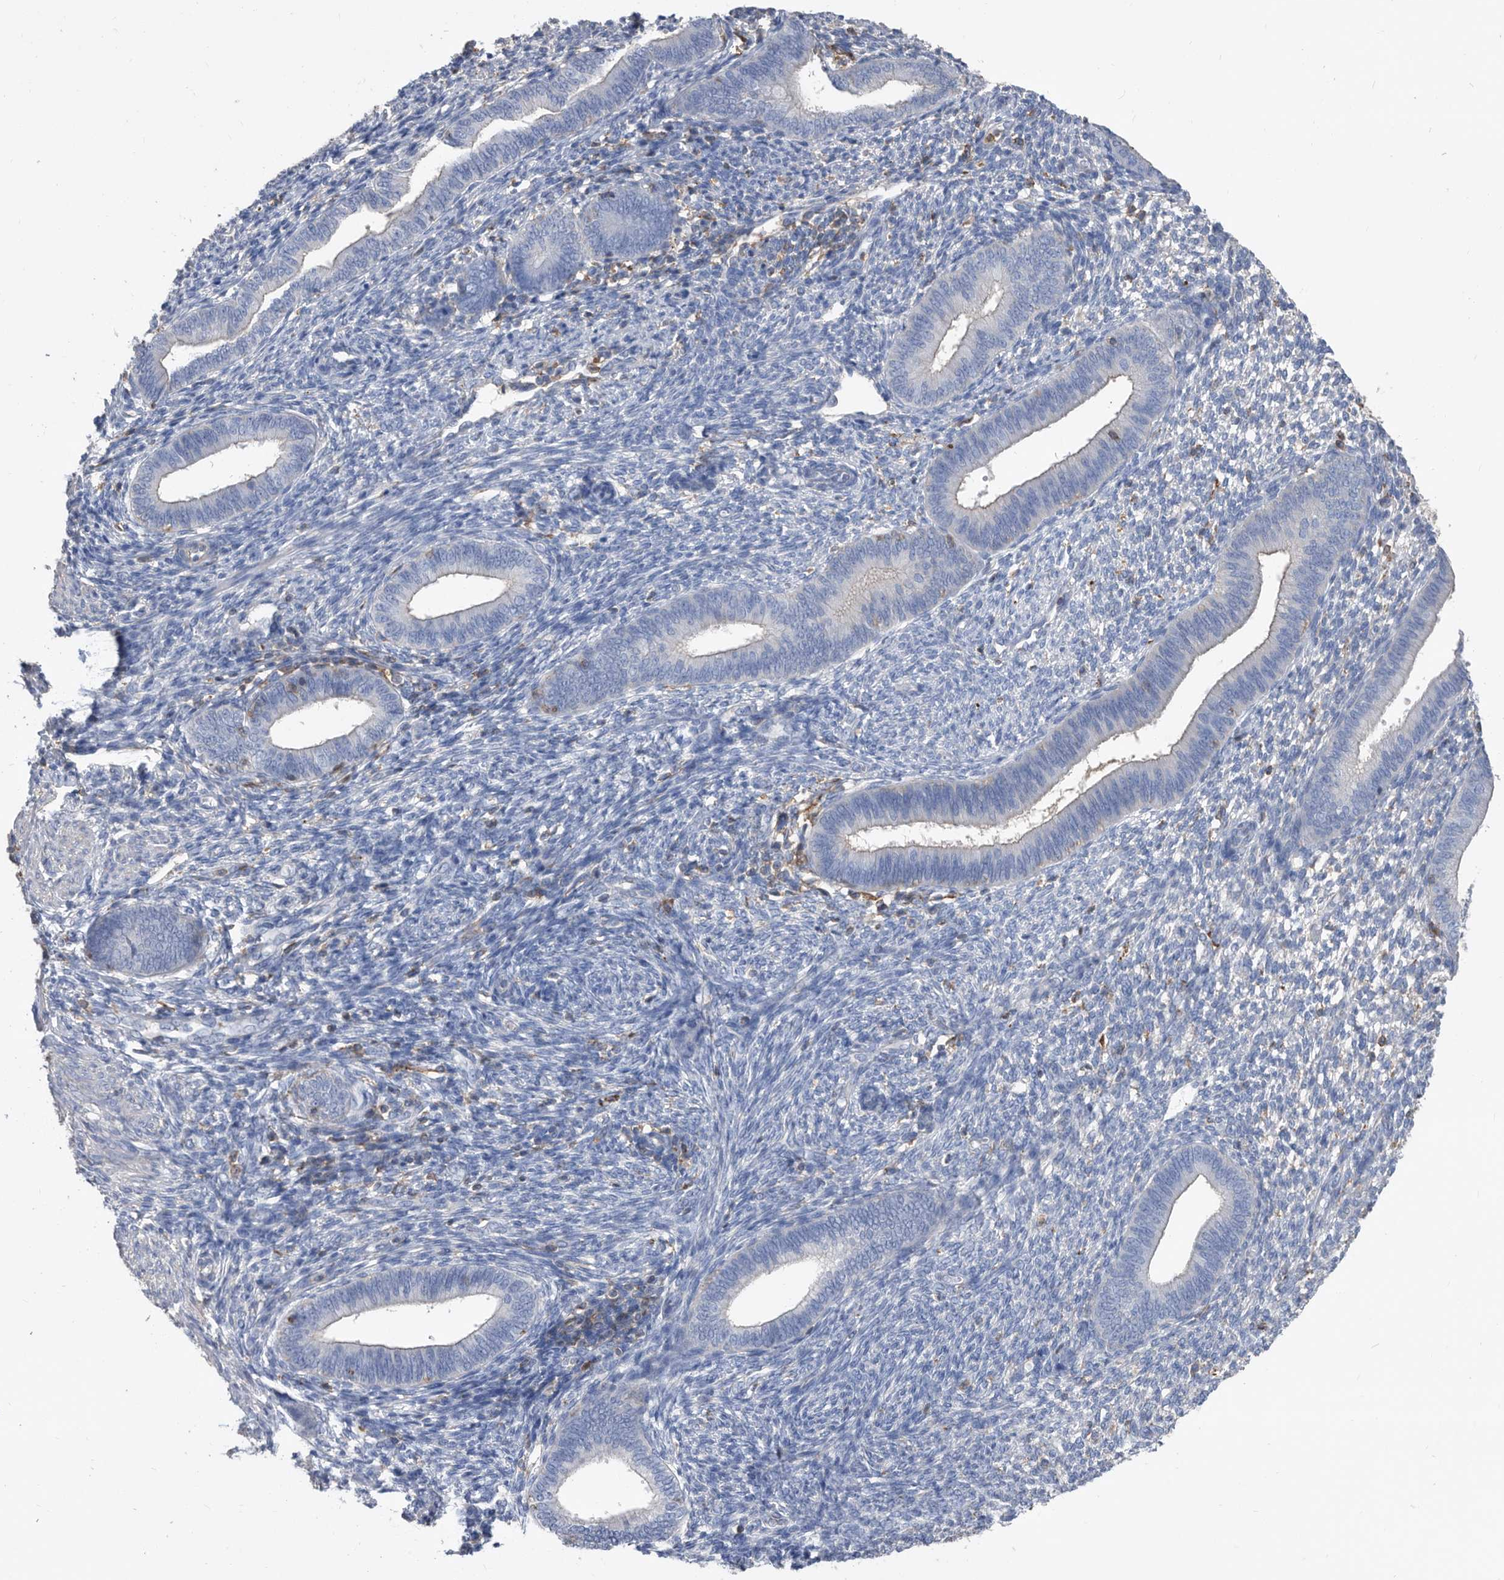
{"staining": {"intensity": "weak", "quantity": "<25%", "location": "cytoplasmic/membranous"}, "tissue": "endometrium", "cell_type": "Cells in endometrial stroma", "image_type": "normal", "snomed": [{"axis": "morphology", "description": "Normal tissue, NOS"}, {"axis": "topography", "description": "Endometrium"}], "caption": "Immunohistochemical staining of normal endometrium displays no significant expression in cells in endometrial stroma. The staining was performed using DAB to visualize the protein expression in brown, while the nuclei were stained in blue with hematoxylin (Magnification: 20x).", "gene": "MS4A4A", "patient": {"sex": "female", "age": 46}}